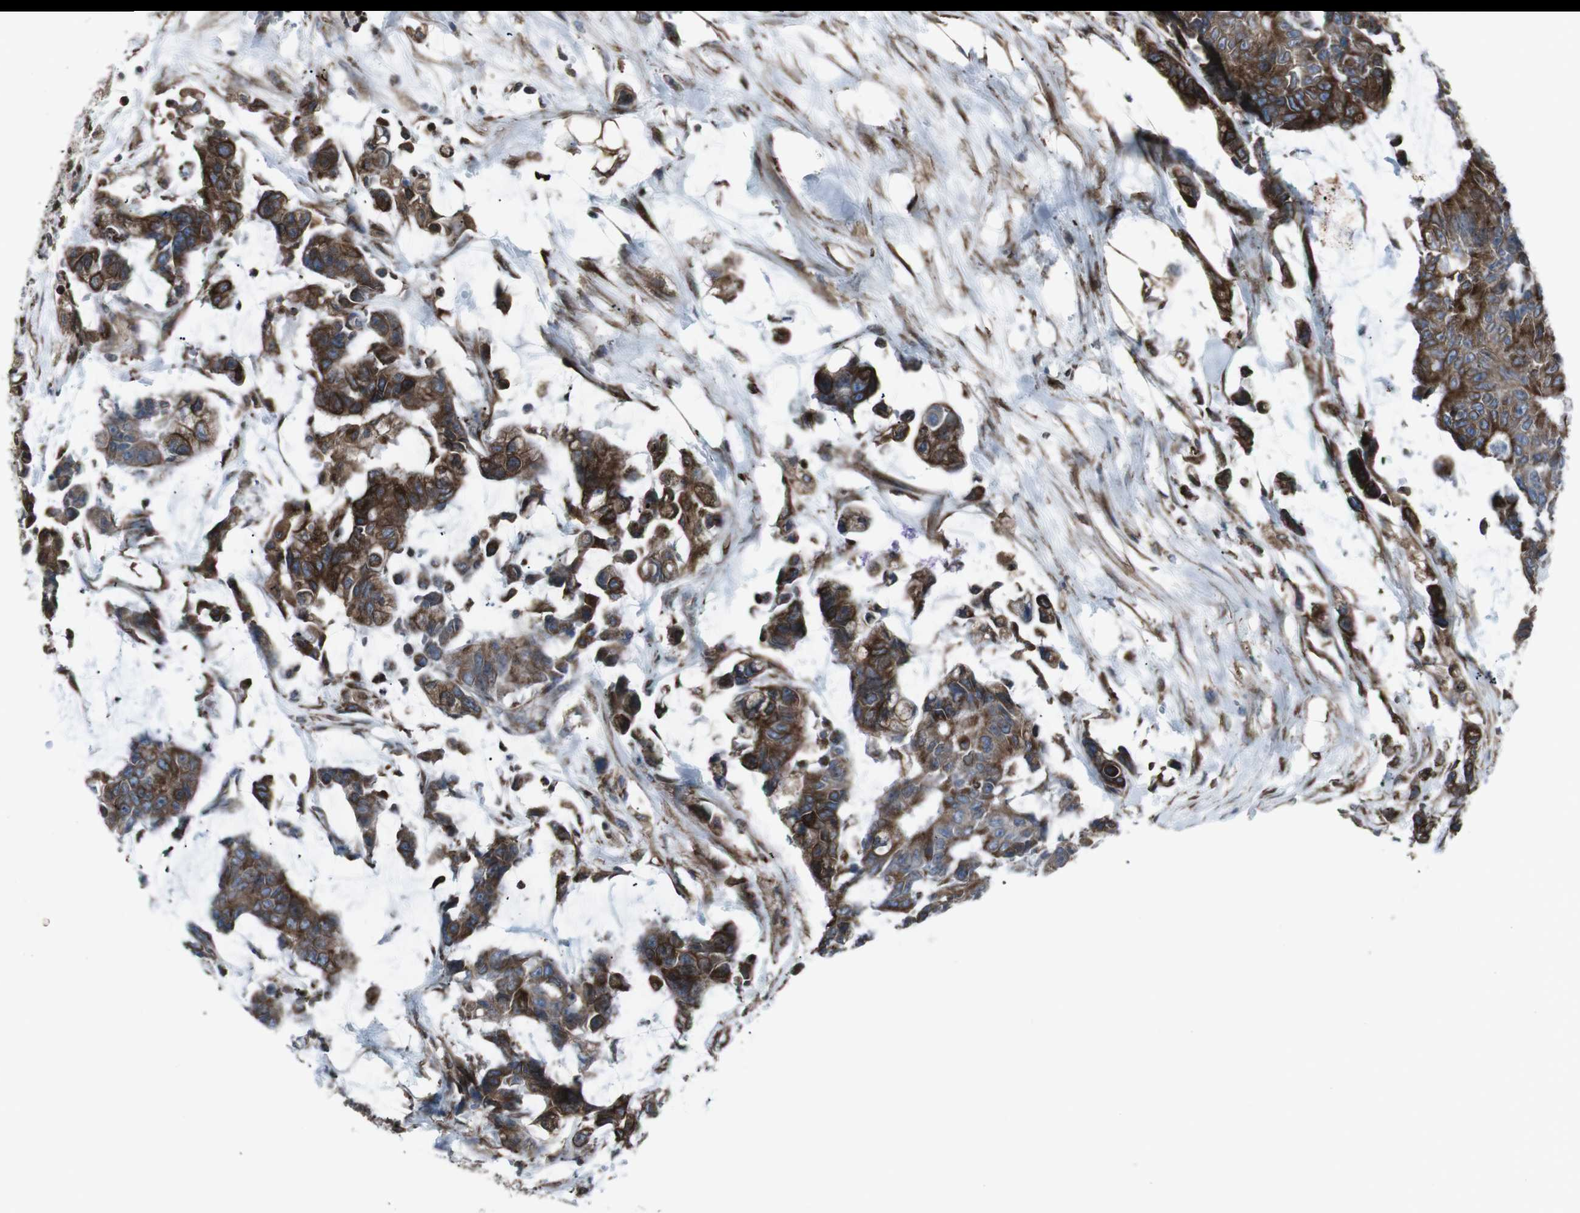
{"staining": {"intensity": "strong", "quantity": ">75%", "location": "cytoplasmic/membranous"}, "tissue": "colorectal cancer", "cell_type": "Tumor cells", "image_type": "cancer", "snomed": [{"axis": "morphology", "description": "Adenocarcinoma, NOS"}, {"axis": "topography", "description": "Colon"}], "caption": "Human colorectal adenocarcinoma stained with a brown dye reveals strong cytoplasmic/membranous positive positivity in approximately >75% of tumor cells.", "gene": "LNPK", "patient": {"sex": "female", "age": 86}}